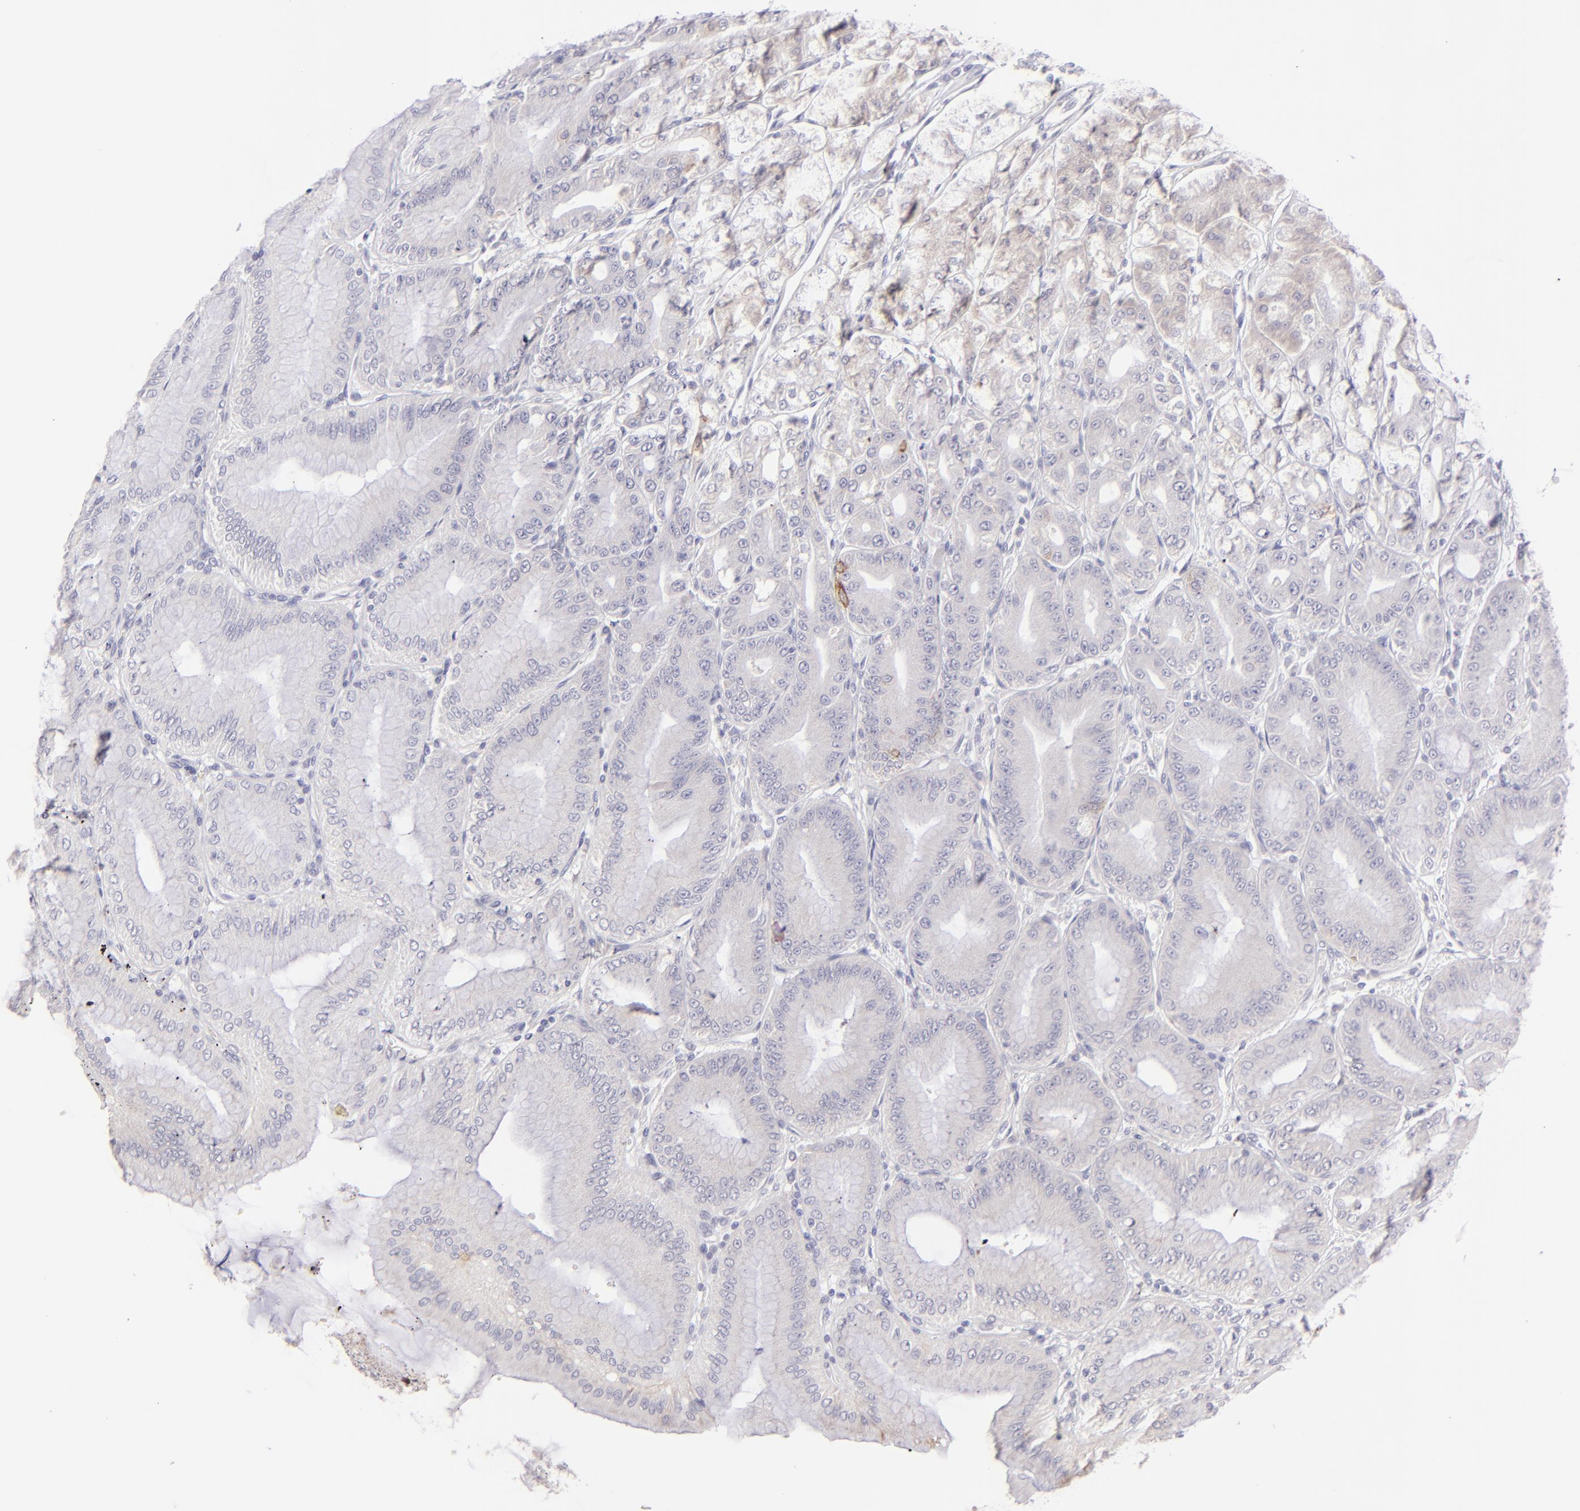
{"staining": {"intensity": "moderate", "quantity": "25%-75%", "location": "cytoplasmic/membranous"}, "tissue": "stomach", "cell_type": "Glandular cells", "image_type": "normal", "snomed": [{"axis": "morphology", "description": "Normal tissue, NOS"}, {"axis": "topography", "description": "Stomach, lower"}], "caption": "DAB immunohistochemical staining of normal human stomach shows moderate cytoplasmic/membranous protein staining in about 25%-75% of glandular cells. (brown staining indicates protein expression, while blue staining denotes nuclei).", "gene": "CLDN4", "patient": {"sex": "male", "age": 71}}